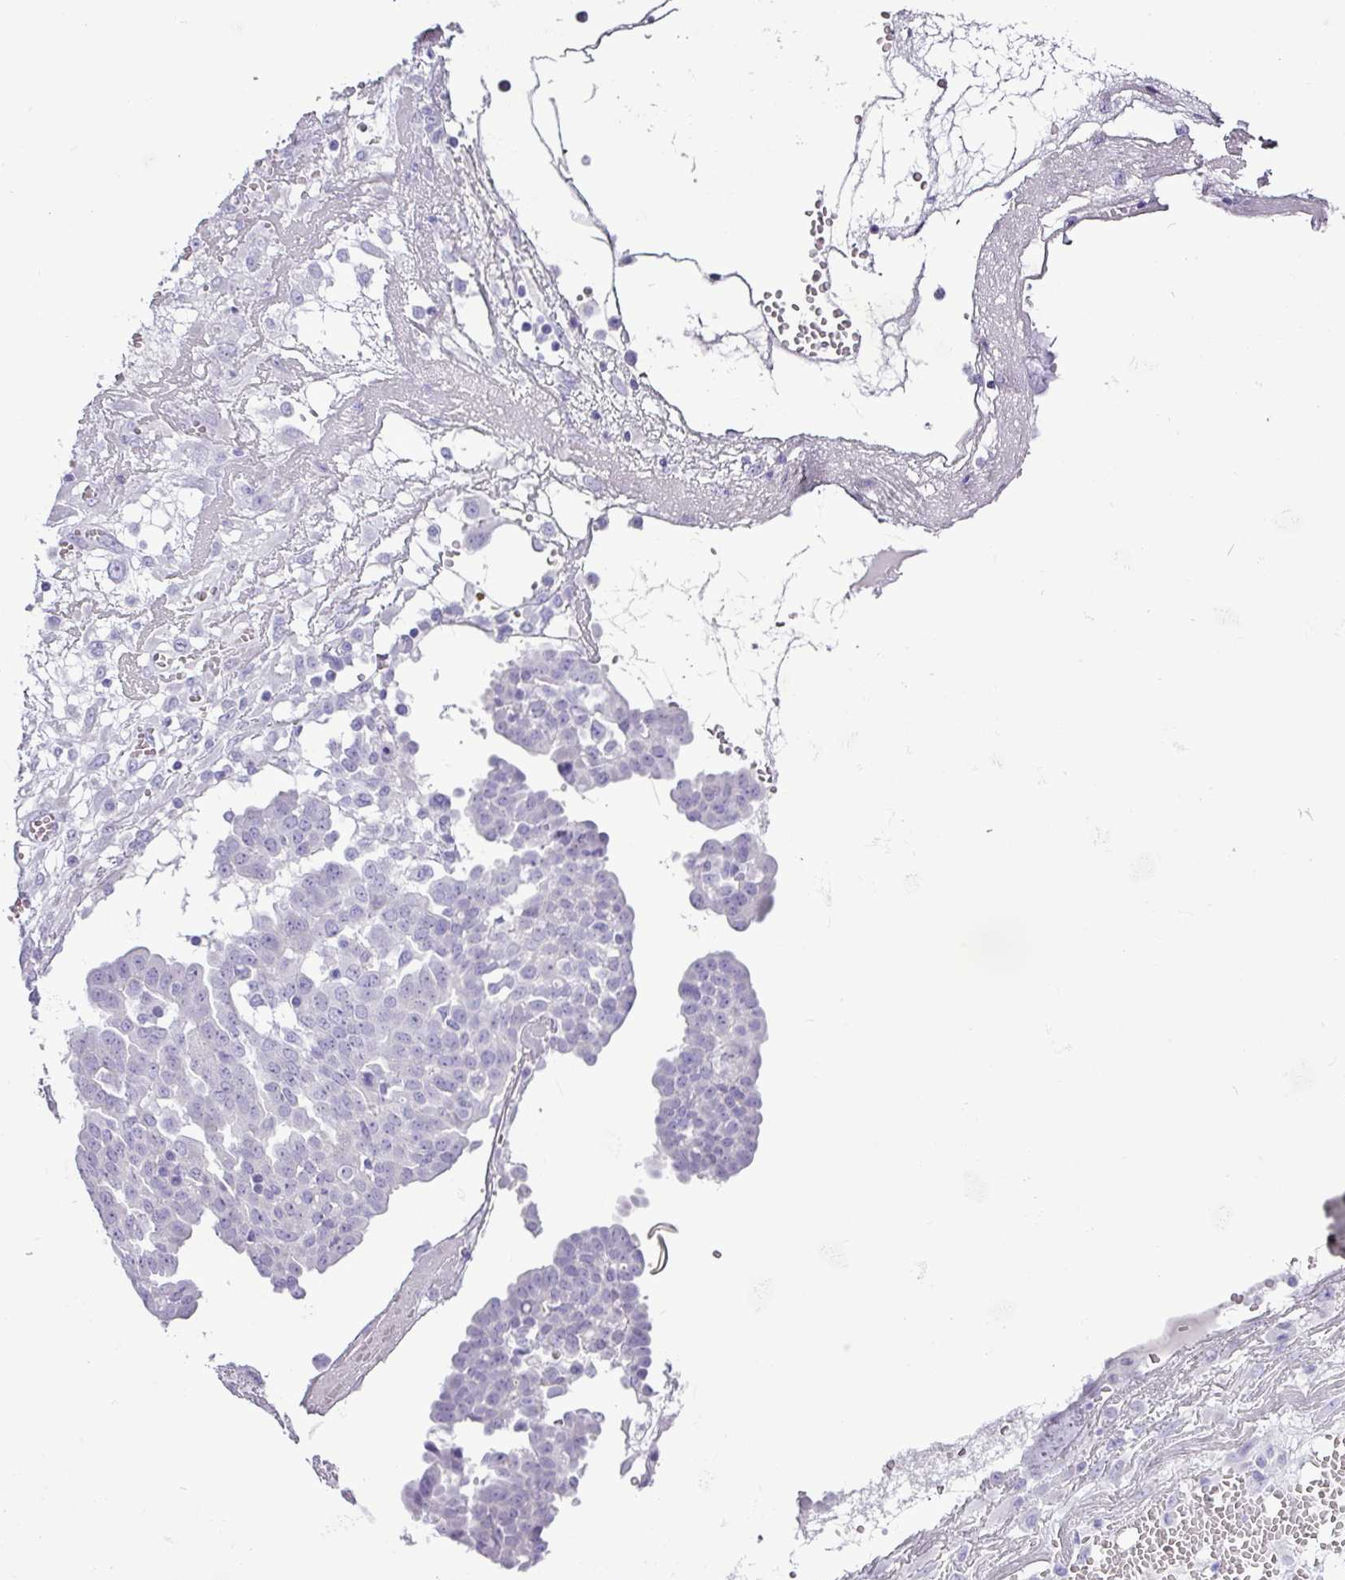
{"staining": {"intensity": "negative", "quantity": "none", "location": "none"}, "tissue": "ovarian cancer", "cell_type": "Tumor cells", "image_type": "cancer", "snomed": [{"axis": "morphology", "description": "Cystadenocarcinoma, serous, NOS"}, {"axis": "topography", "description": "Soft tissue"}, {"axis": "topography", "description": "Ovary"}], "caption": "There is no significant staining in tumor cells of ovarian cancer (serous cystadenocarcinoma). (DAB (3,3'-diaminobenzidine) IHC, high magnification).", "gene": "ALDH3A1", "patient": {"sex": "female", "age": 57}}